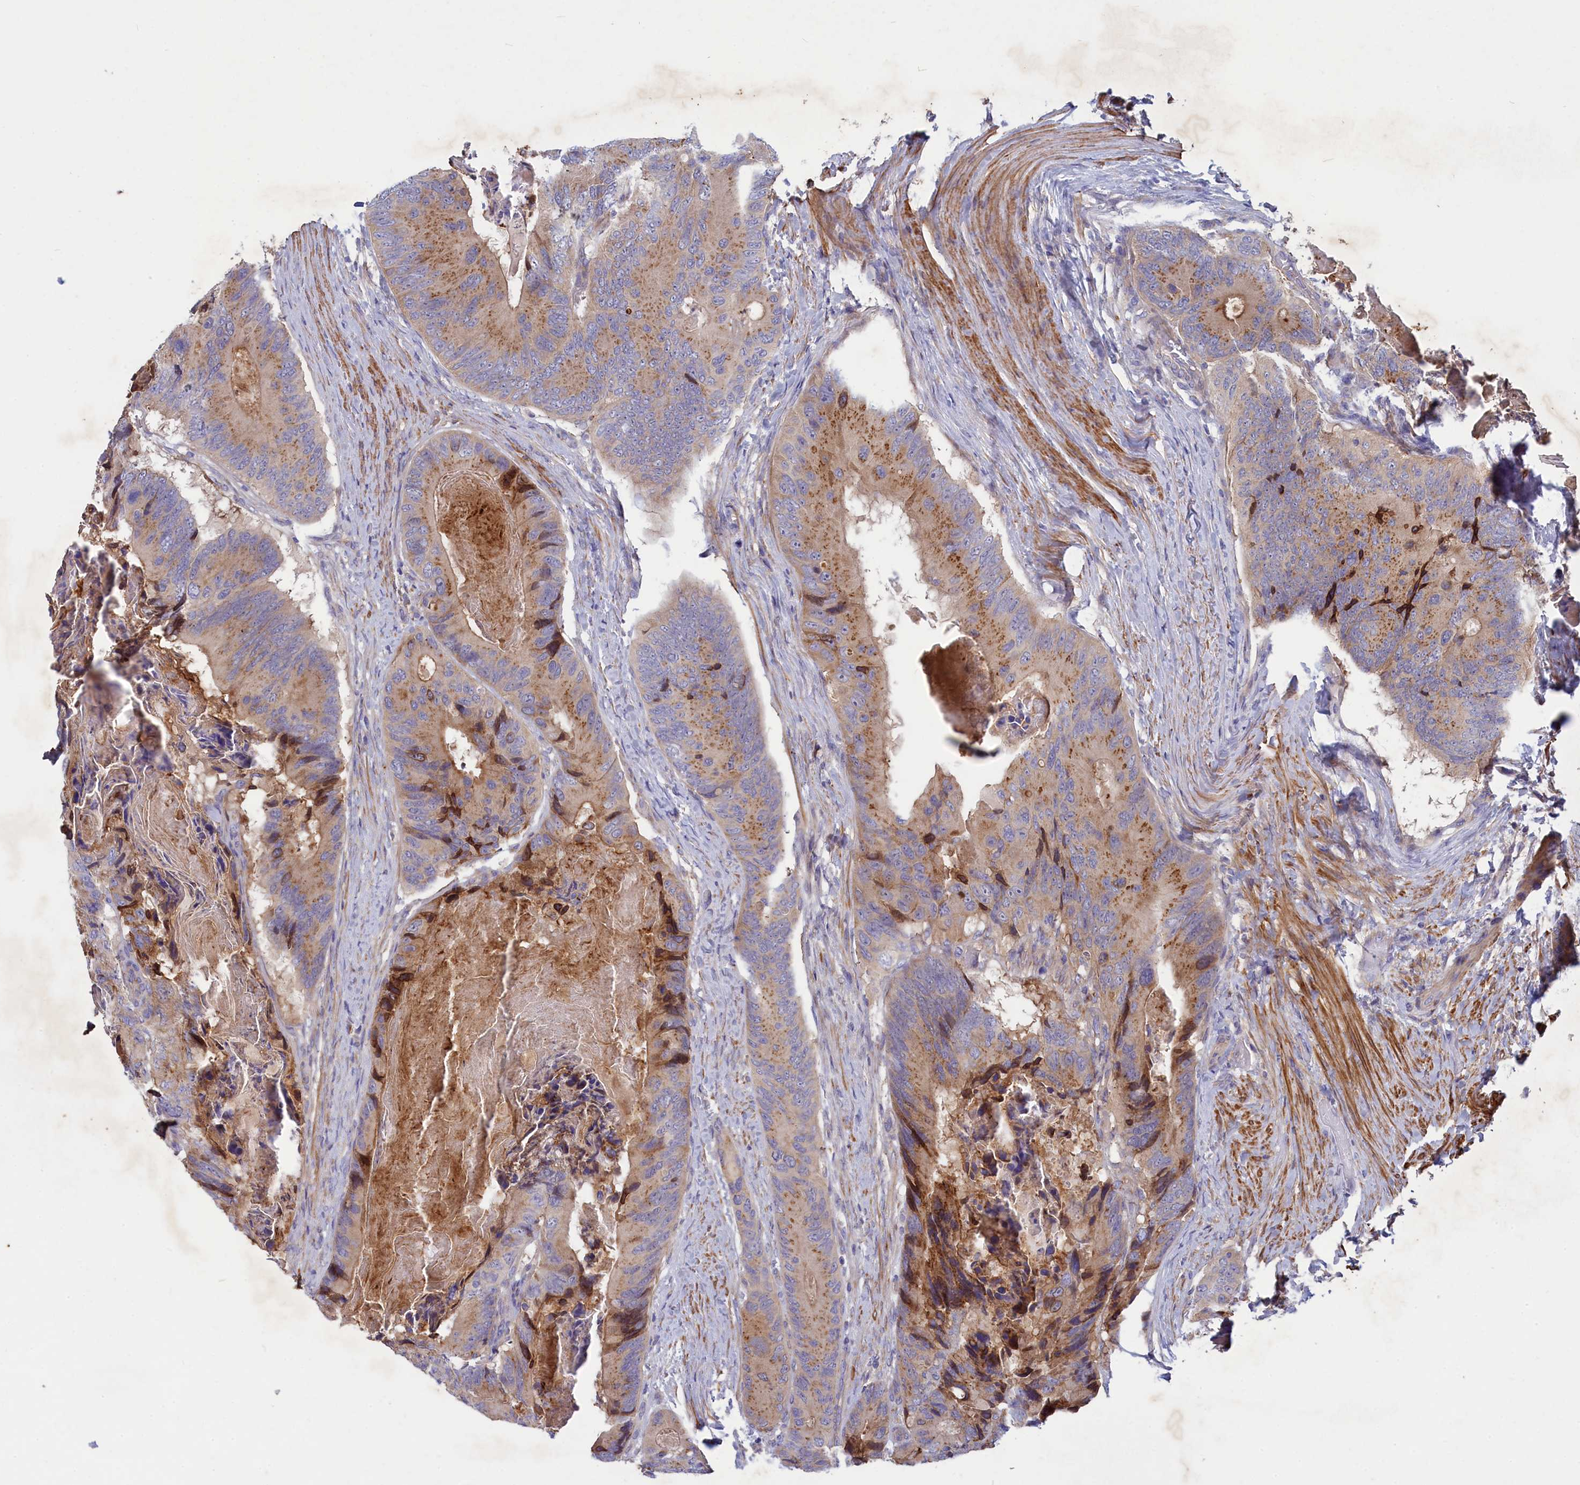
{"staining": {"intensity": "moderate", "quantity": ">75%", "location": "cytoplasmic/membranous"}, "tissue": "colorectal cancer", "cell_type": "Tumor cells", "image_type": "cancer", "snomed": [{"axis": "morphology", "description": "Adenocarcinoma, NOS"}, {"axis": "topography", "description": "Colon"}], "caption": "Colorectal adenocarcinoma stained with a protein marker displays moderate staining in tumor cells.", "gene": "SCAMP4", "patient": {"sex": "male", "age": 84}}